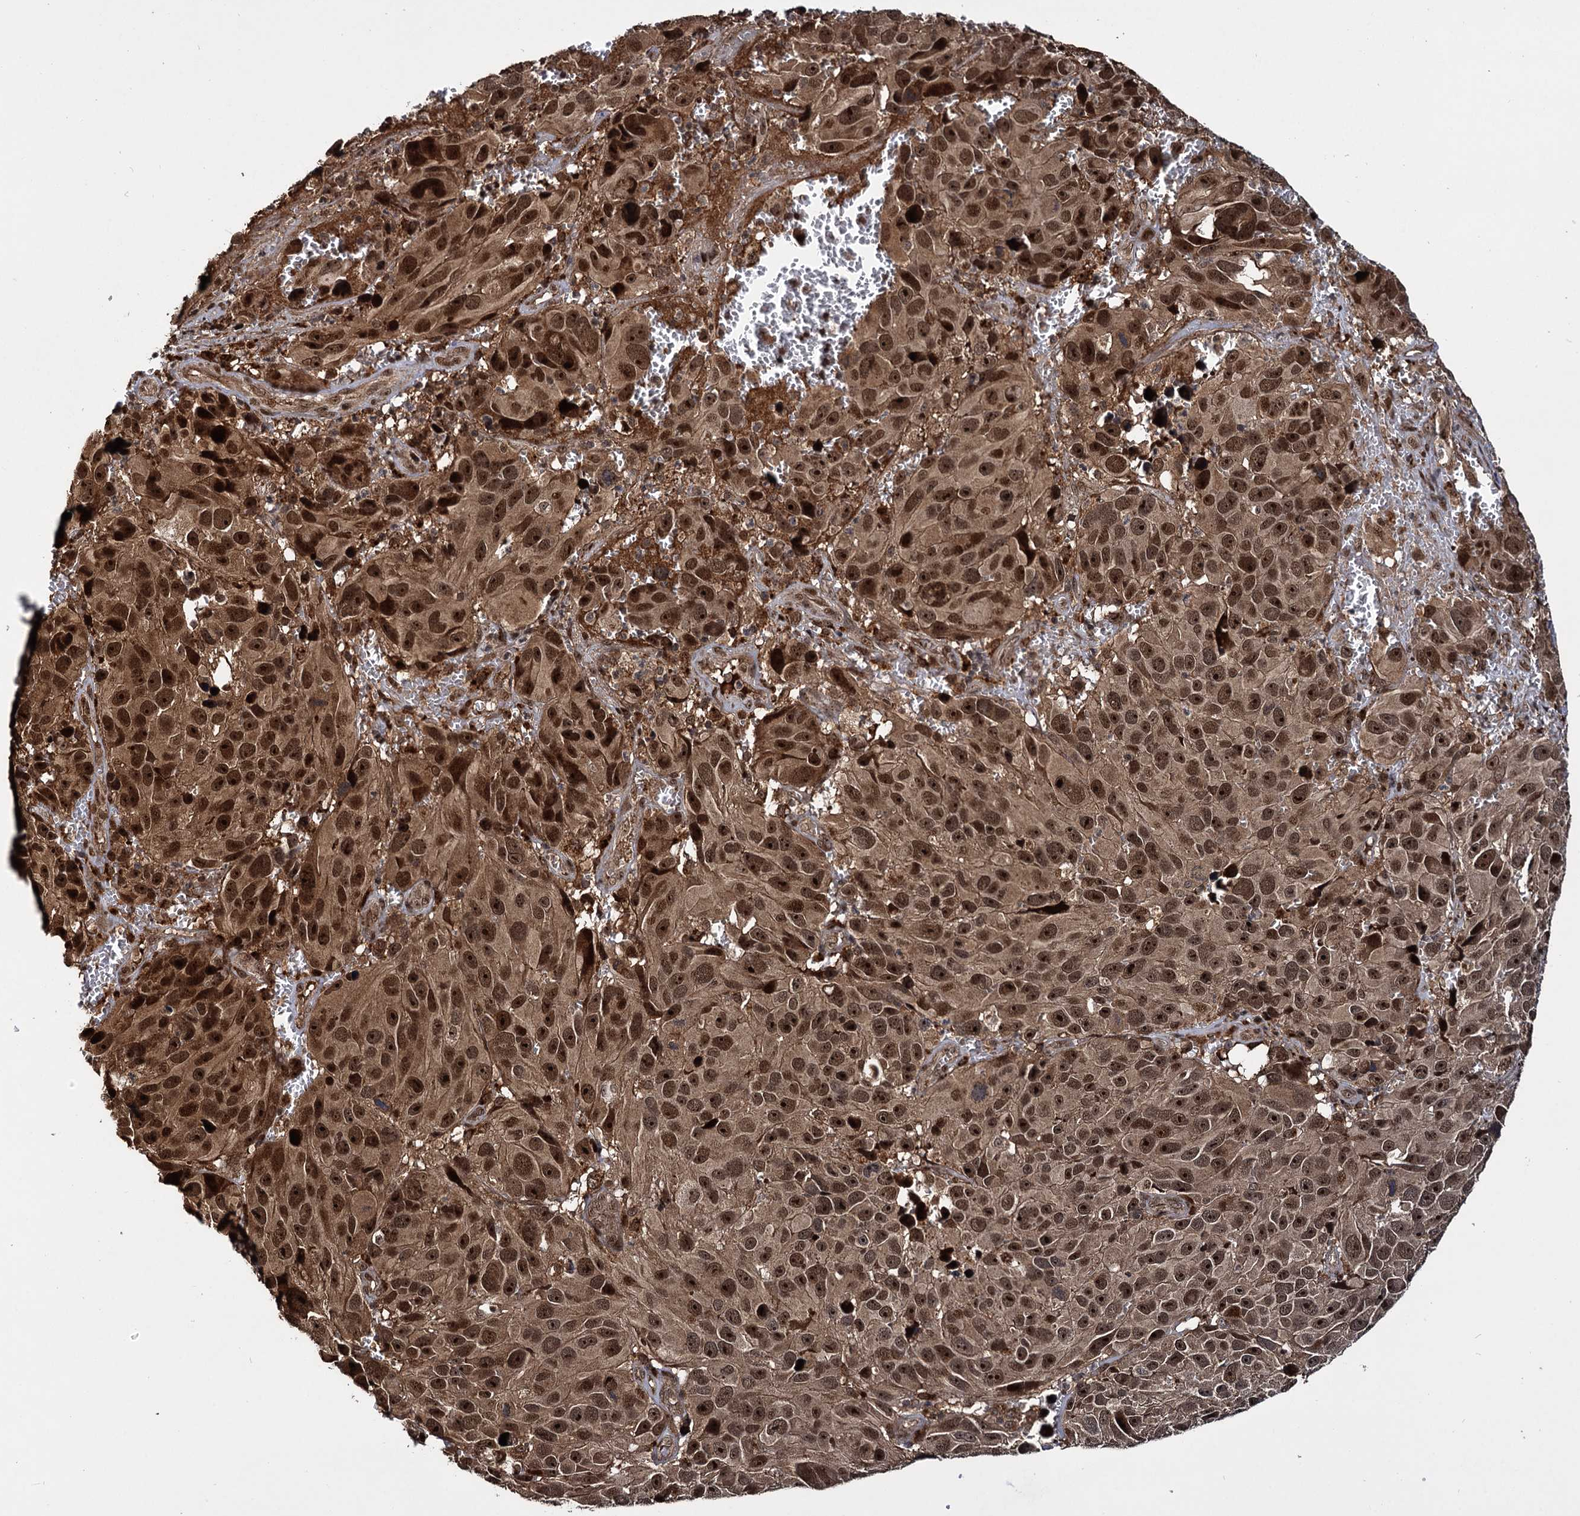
{"staining": {"intensity": "strong", "quantity": ">75%", "location": "nuclear"}, "tissue": "melanoma", "cell_type": "Tumor cells", "image_type": "cancer", "snomed": [{"axis": "morphology", "description": "Malignant melanoma, NOS"}, {"axis": "topography", "description": "Skin"}], "caption": "An immunohistochemistry photomicrograph of tumor tissue is shown. Protein staining in brown labels strong nuclear positivity in malignant melanoma within tumor cells. (brown staining indicates protein expression, while blue staining denotes nuclei).", "gene": "CEP192", "patient": {"sex": "male", "age": 84}}